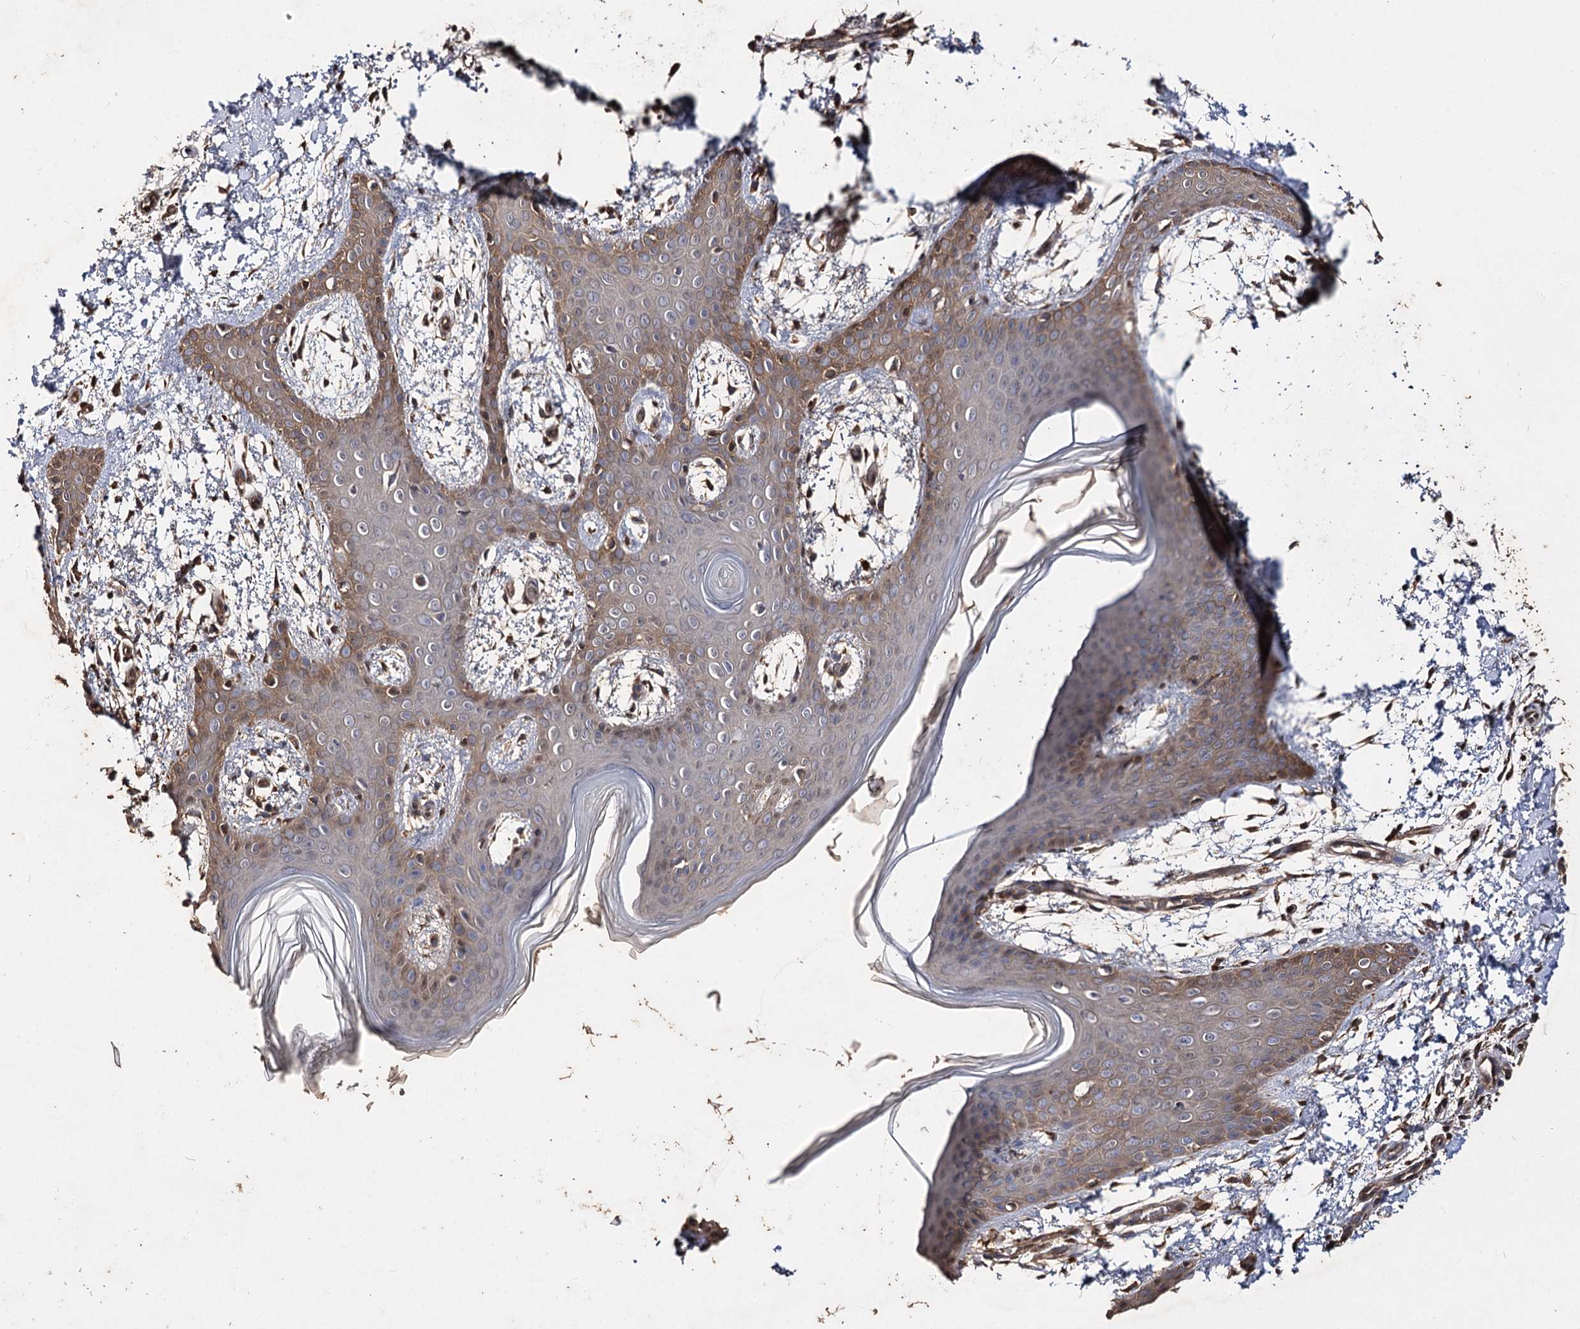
{"staining": {"intensity": "moderate", "quantity": ">75%", "location": "cytoplasmic/membranous"}, "tissue": "skin", "cell_type": "Fibroblasts", "image_type": "normal", "snomed": [{"axis": "morphology", "description": "Normal tissue, NOS"}, {"axis": "topography", "description": "Skin"}], "caption": "The image reveals staining of normal skin, revealing moderate cytoplasmic/membranous protein staining (brown color) within fibroblasts.", "gene": "ARL13A", "patient": {"sex": "male", "age": 36}}